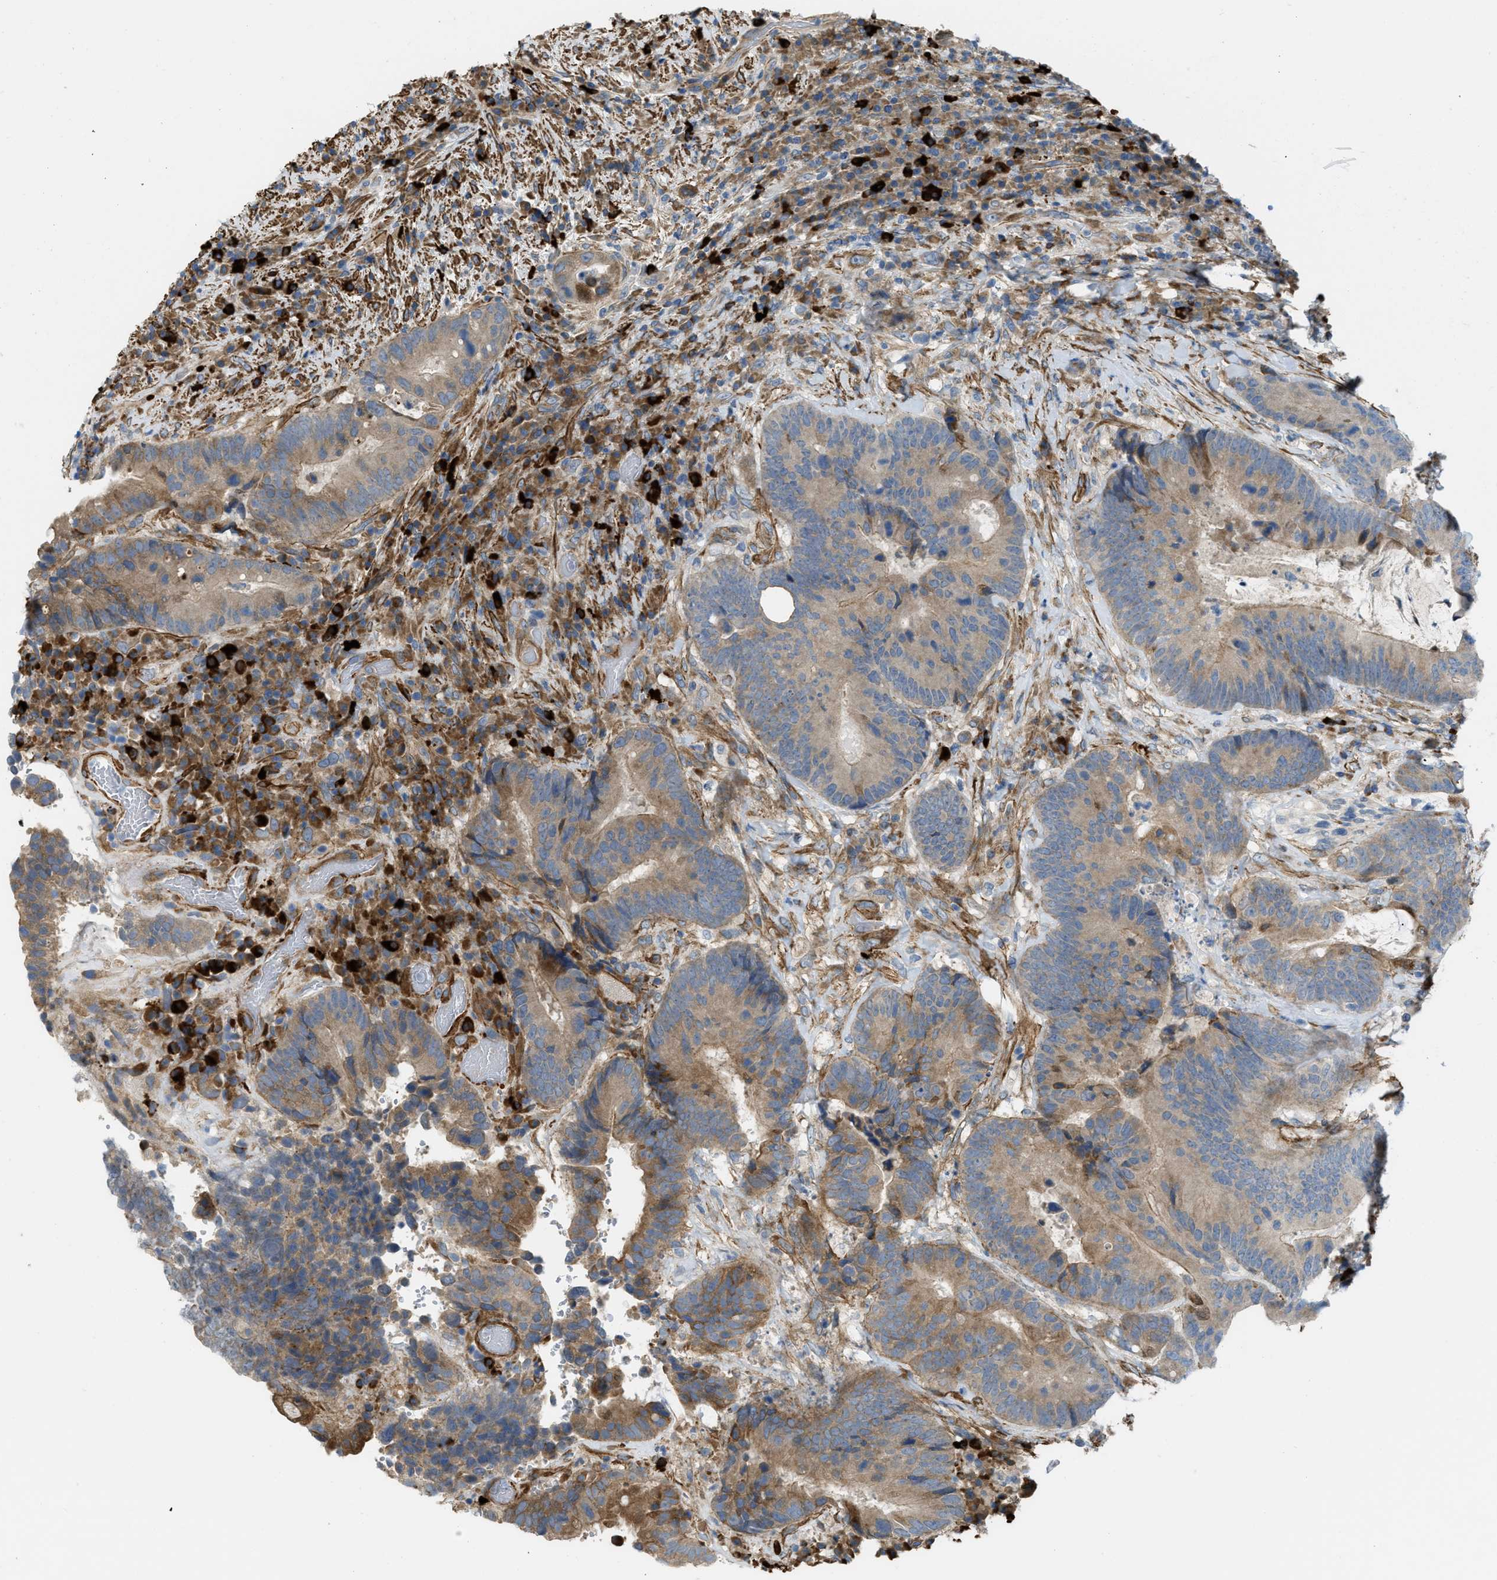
{"staining": {"intensity": "moderate", "quantity": ">75%", "location": "cytoplasmic/membranous"}, "tissue": "colorectal cancer", "cell_type": "Tumor cells", "image_type": "cancer", "snomed": [{"axis": "morphology", "description": "Adenocarcinoma, NOS"}, {"axis": "topography", "description": "Rectum"}], "caption": "Brown immunohistochemical staining in human adenocarcinoma (colorectal) displays moderate cytoplasmic/membranous staining in approximately >75% of tumor cells.", "gene": "BMPR1A", "patient": {"sex": "female", "age": 89}}